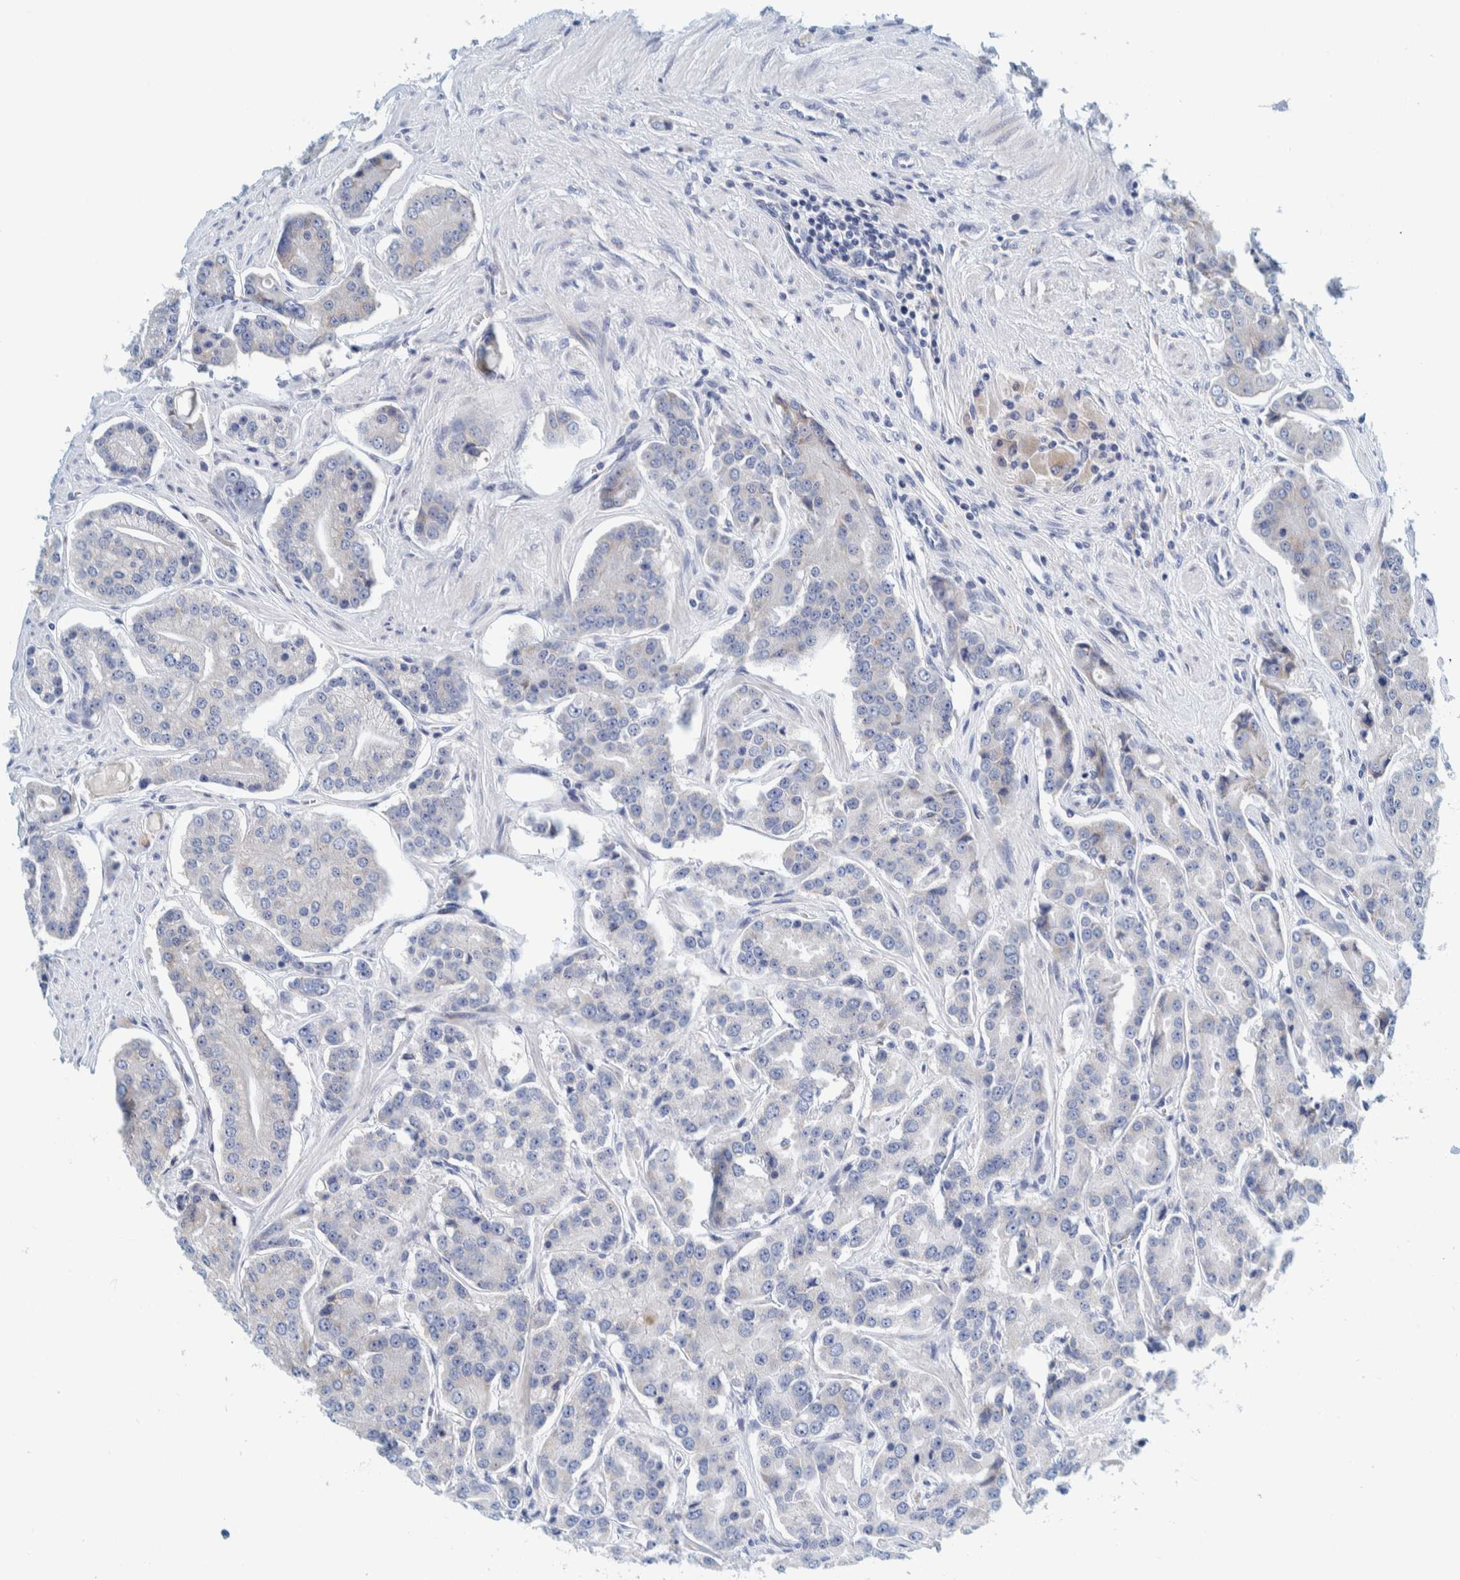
{"staining": {"intensity": "negative", "quantity": "none", "location": "none"}, "tissue": "prostate cancer", "cell_type": "Tumor cells", "image_type": "cancer", "snomed": [{"axis": "morphology", "description": "Adenocarcinoma, High grade"}, {"axis": "topography", "description": "Prostate"}], "caption": "DAB (3,3'-diaminobenzidine) immunohistochemical staining of human prostate cancer (high-grade adenocarcinoma) shows no significant staining in tumor cells.", "gene": "MOG", "patient": {"sex": "male", "age": 71}}